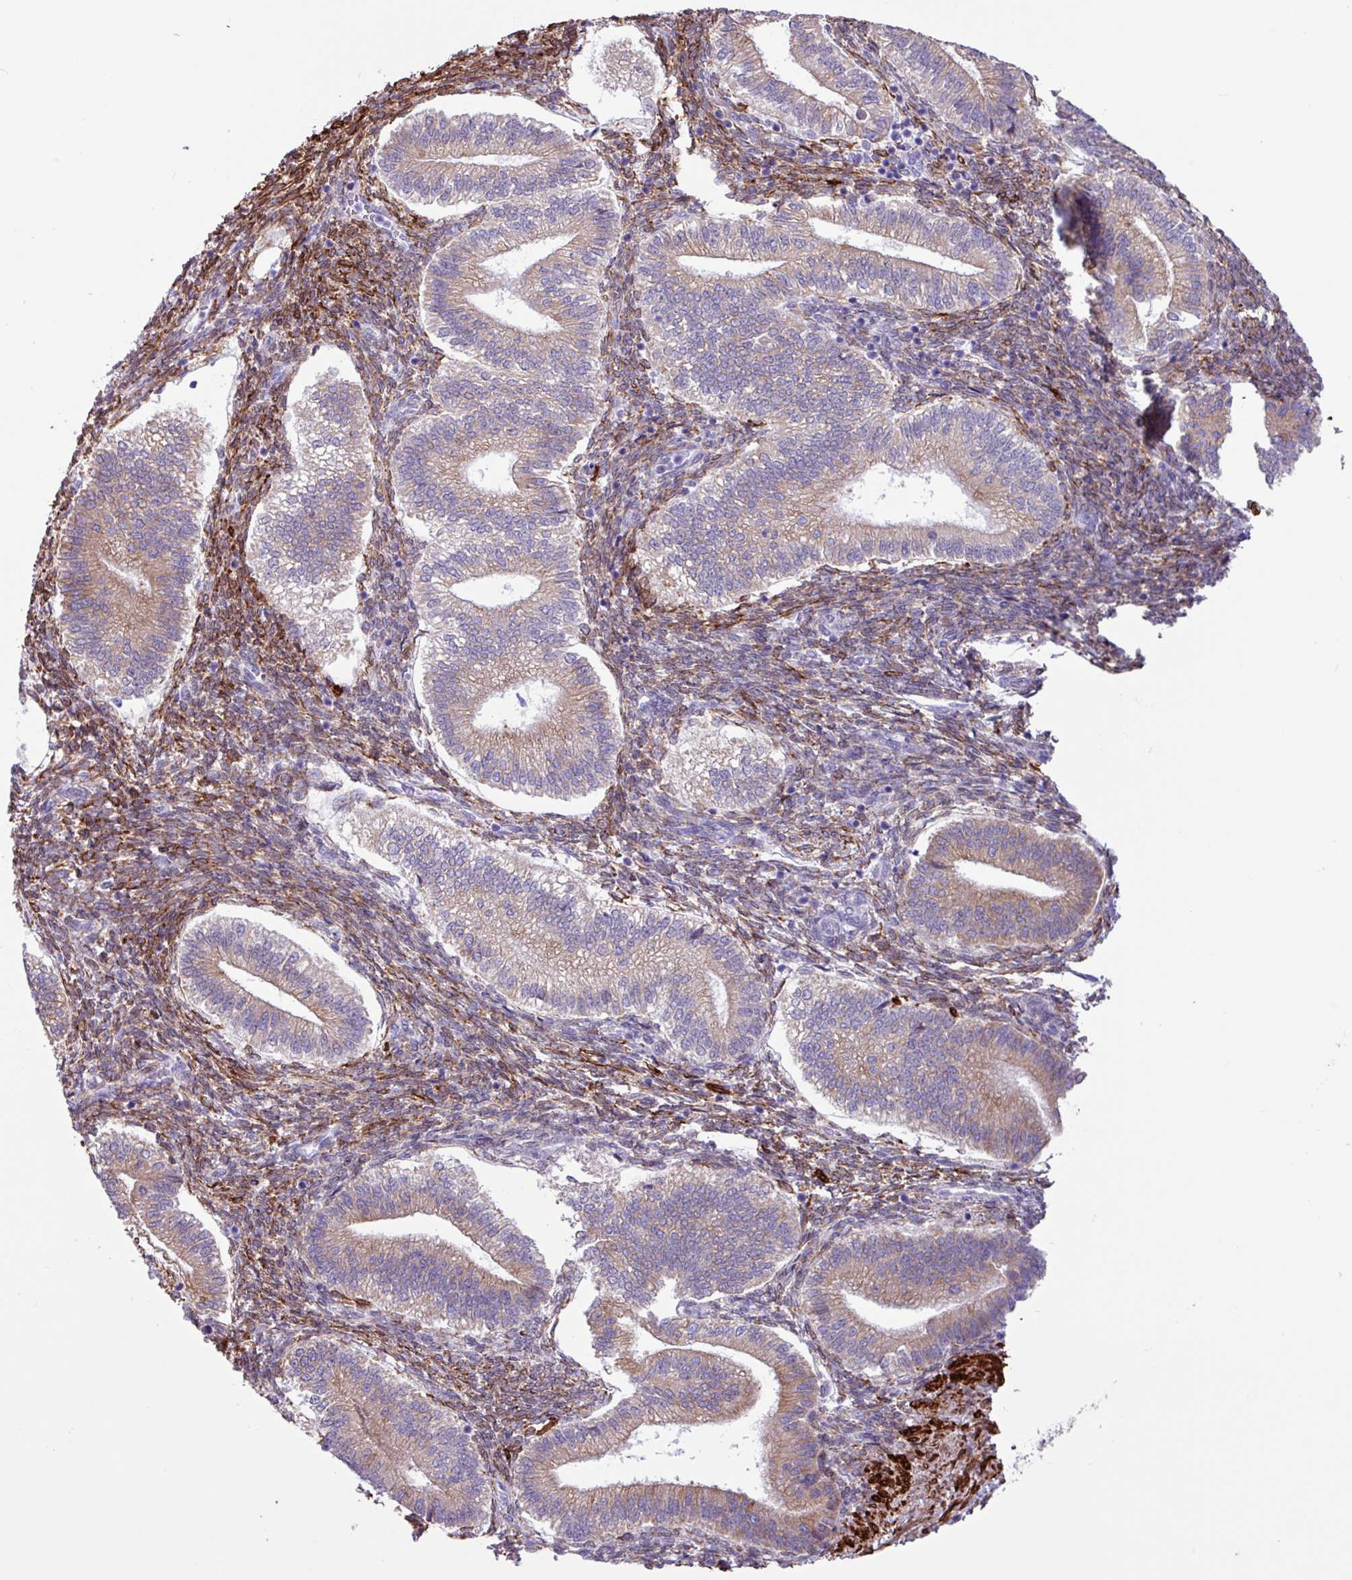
{"staining": {"intensity": "moderate", "quantity": "<25%", "location": "cytoplasmic/membranous"}, "tissue": "endometrium", "cell_type": "Cells in endometrial stroma", "image_type": "normal", "snomed": [{"axis": "morphology", "description": "Normal tissue, NOS"}, {"axis": "topography", "description": "Endometrium"}], "caption": "Immunohistochemical staining of benign endometrium shows low levels of moderate cytoplasmic/membranous staining in about <25% of cells in endometrial stroma. Using DAB (brown) and hematoxylin (blue) stains, captured at high magnification using brightfield microscopy.", "gene": "SLC38A1", "patient": {"sex": "female", "age": 25}}